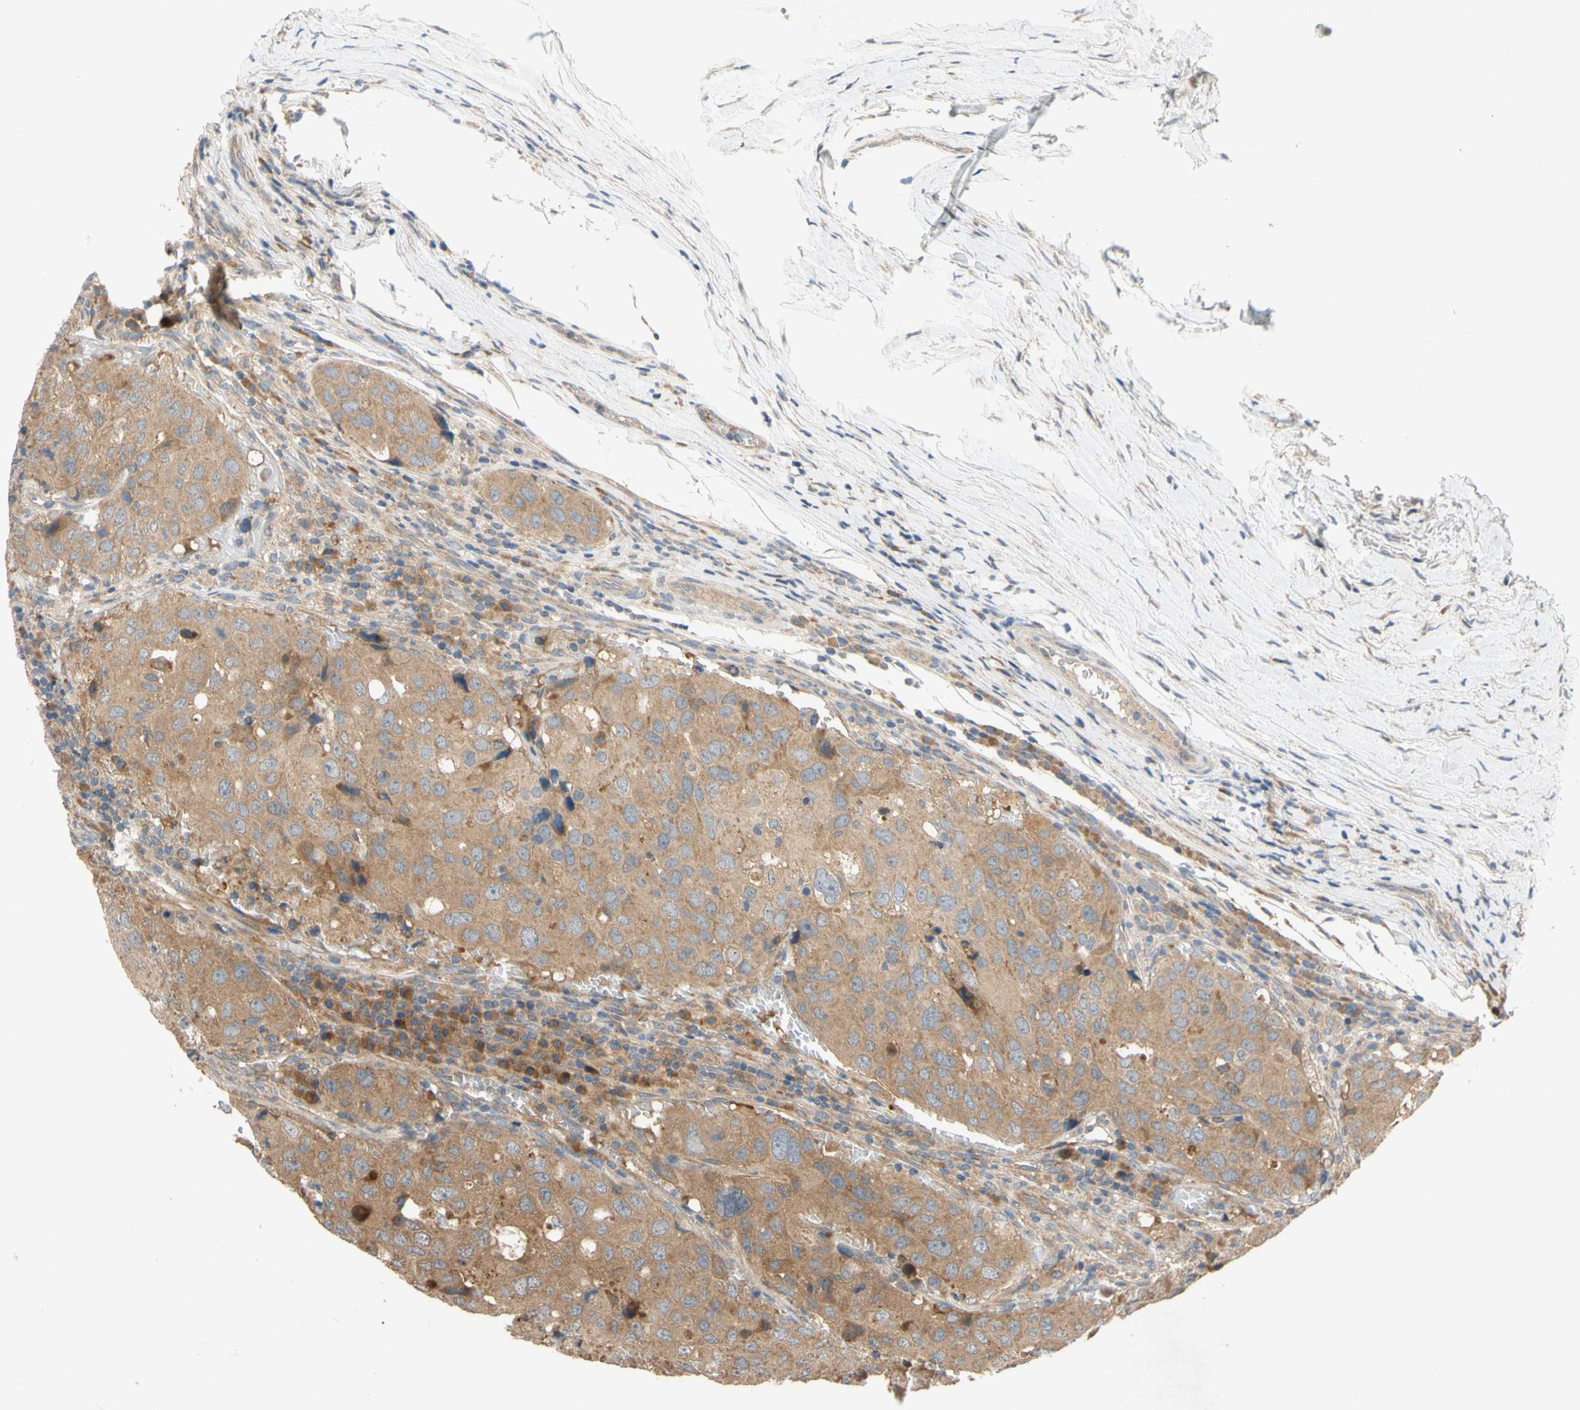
{"staining": {"intensity": "moderate", "quantity": ">75%", "location": "cytoplasmic/membranous"}, "tissue": "urothelial cancer", "cell_type": "Tumor cells", "image_type": "cancer", "snomed": [{"axis": "morphology", "description": "Urothelial carcinoma, High grade"}, {"axis": "topography", "description": "Lymph node"}, {"axis": "topography", "description": "Urinary bladder"}], "caption": "Immunohistochemical staining of urothelial cancer exhibits moderate cytoplasmic/membranous protein staining in approximately >75% of tumor cells.", "gene": "MBTPS2", "patient": {"sex": "male", "age": 51}}